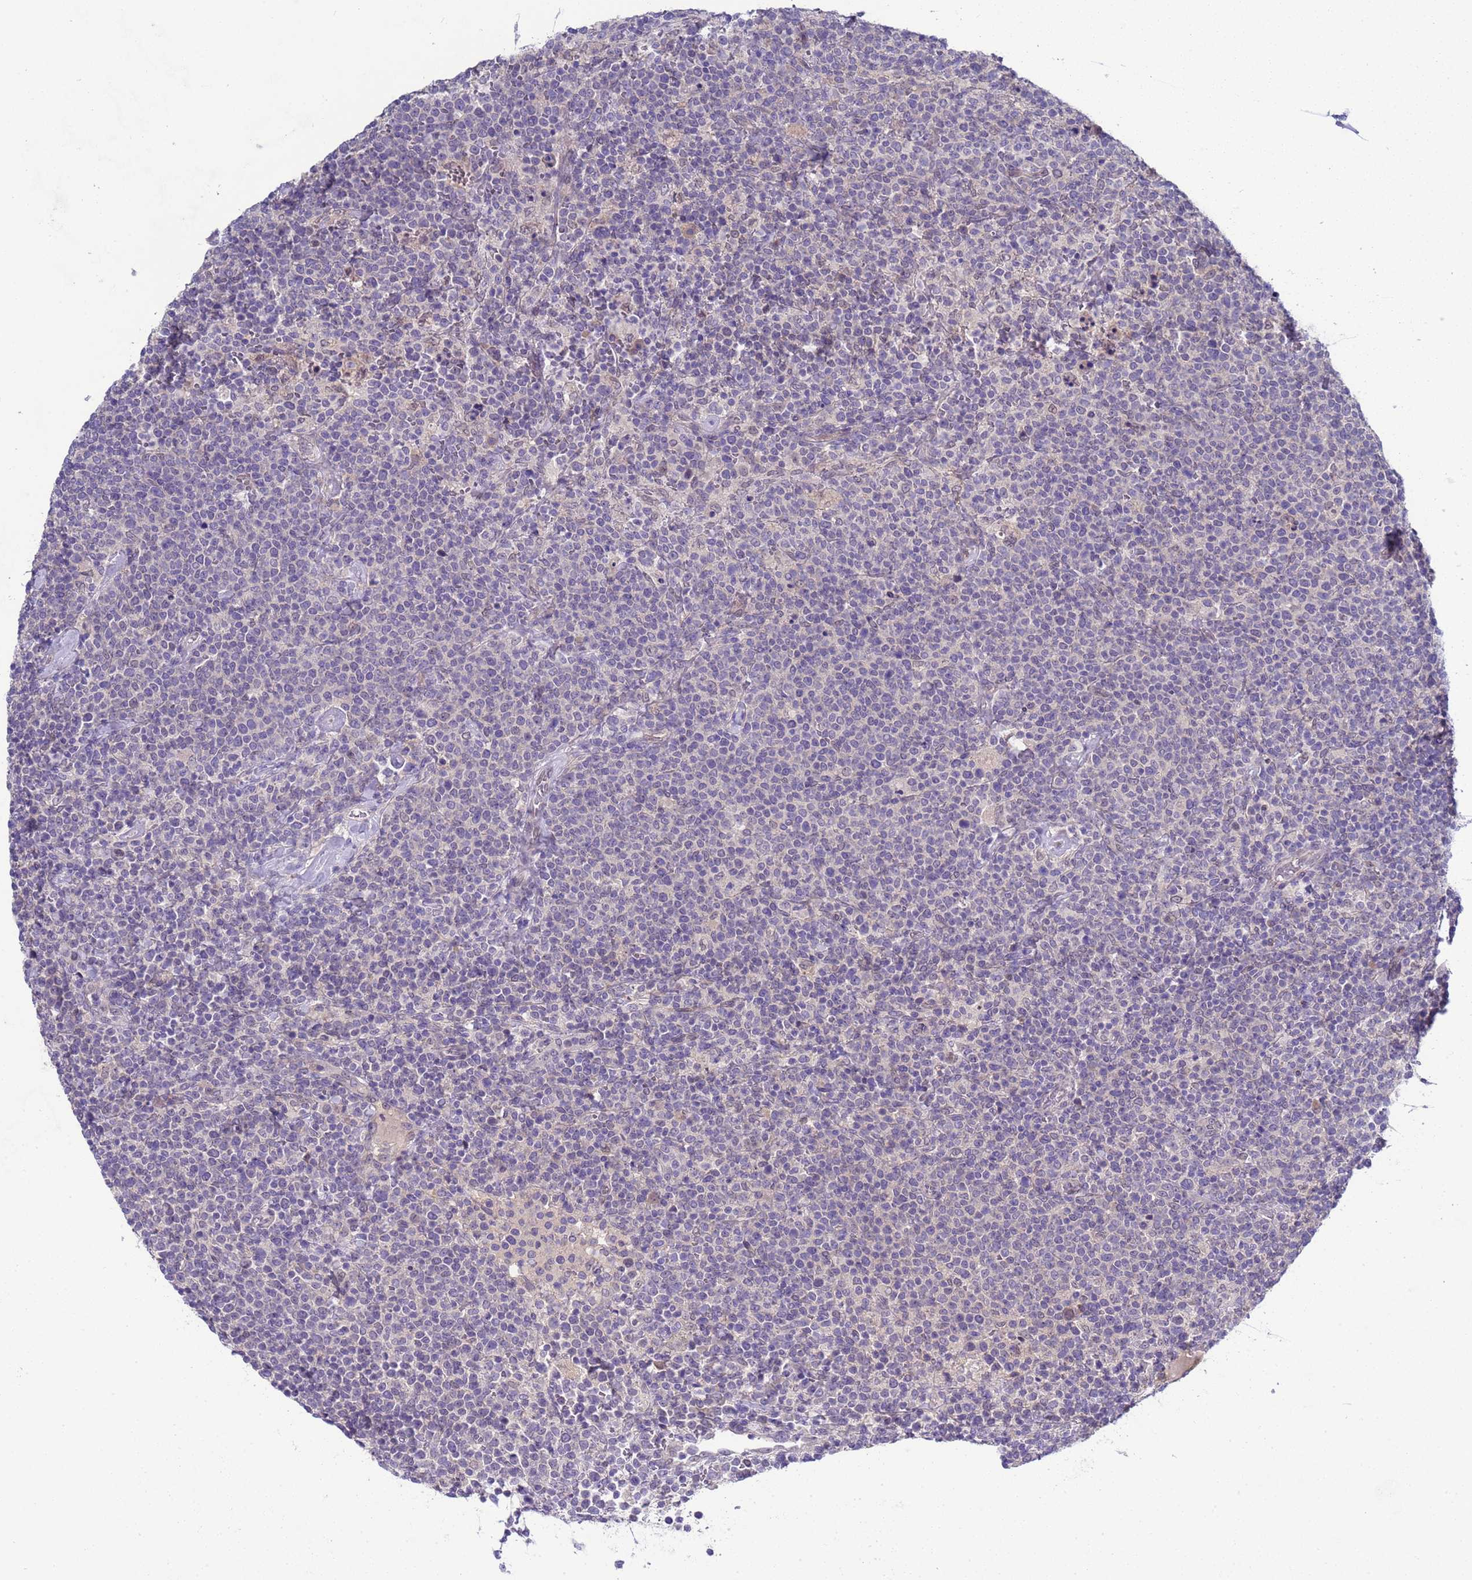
{"staining": {"intensity": "negative", "quantity": "none", "location": "none"}, "tissue": "lymphoma", "cell_type": "Tumor cells", "image_type": "cancer", "snomed": [{"axis": "morphology", "description": "Malignant lymphoma, non-Hodgkin's type, High grade"}, {"axis": "topography", "description": "Lymph node"}], "caption": "Lymphoma stained for a protein using immunohistochemistry displays no expression tumor cells.", "gene": "TRMT10A", "patient": {"sex": "male", "age": 61}}